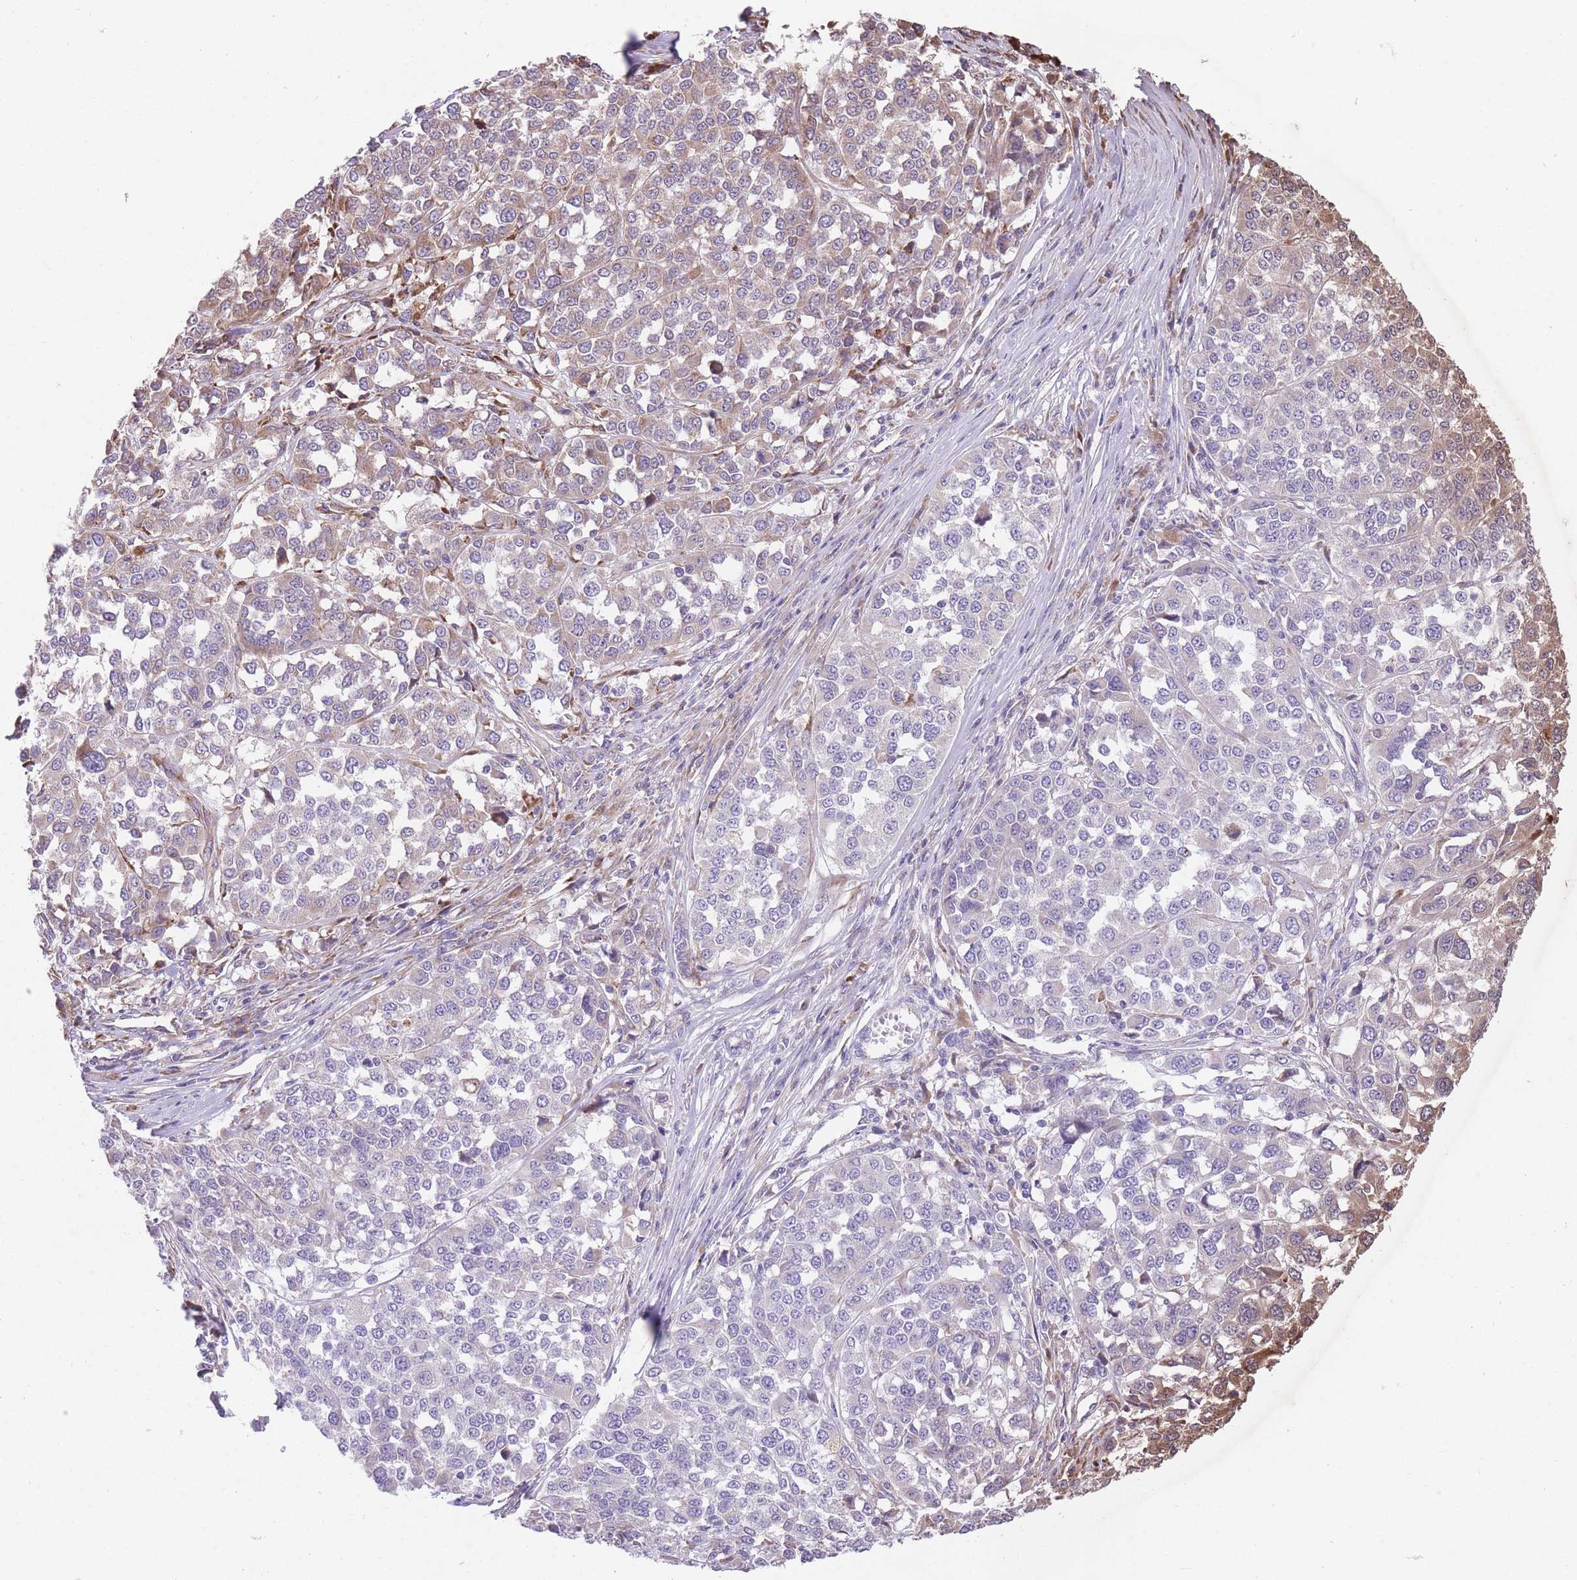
{"staining": {"intensity": "moderate", "quantity": "25%-75%", "location": "cytoplasmic/membranous"}, "tissue": "melanoma", "cell_type": "Tumor cells", "image_type": "cancer", "snomed": [{"axis": "morphology", "description": "Malignant melanoma, Metastatic site"}, {"axis": "topography", "description": "Lymph node"}], "caption": "Immunohistochemical staining of human malignant melanoma (metastatic site) reveals medium levels of moderate cytoplasmic/membranous protein expression in about 25%-75% of tumor cells.", "gene": "TTLL3", "patient": {"sex": "male", "age": 44}}